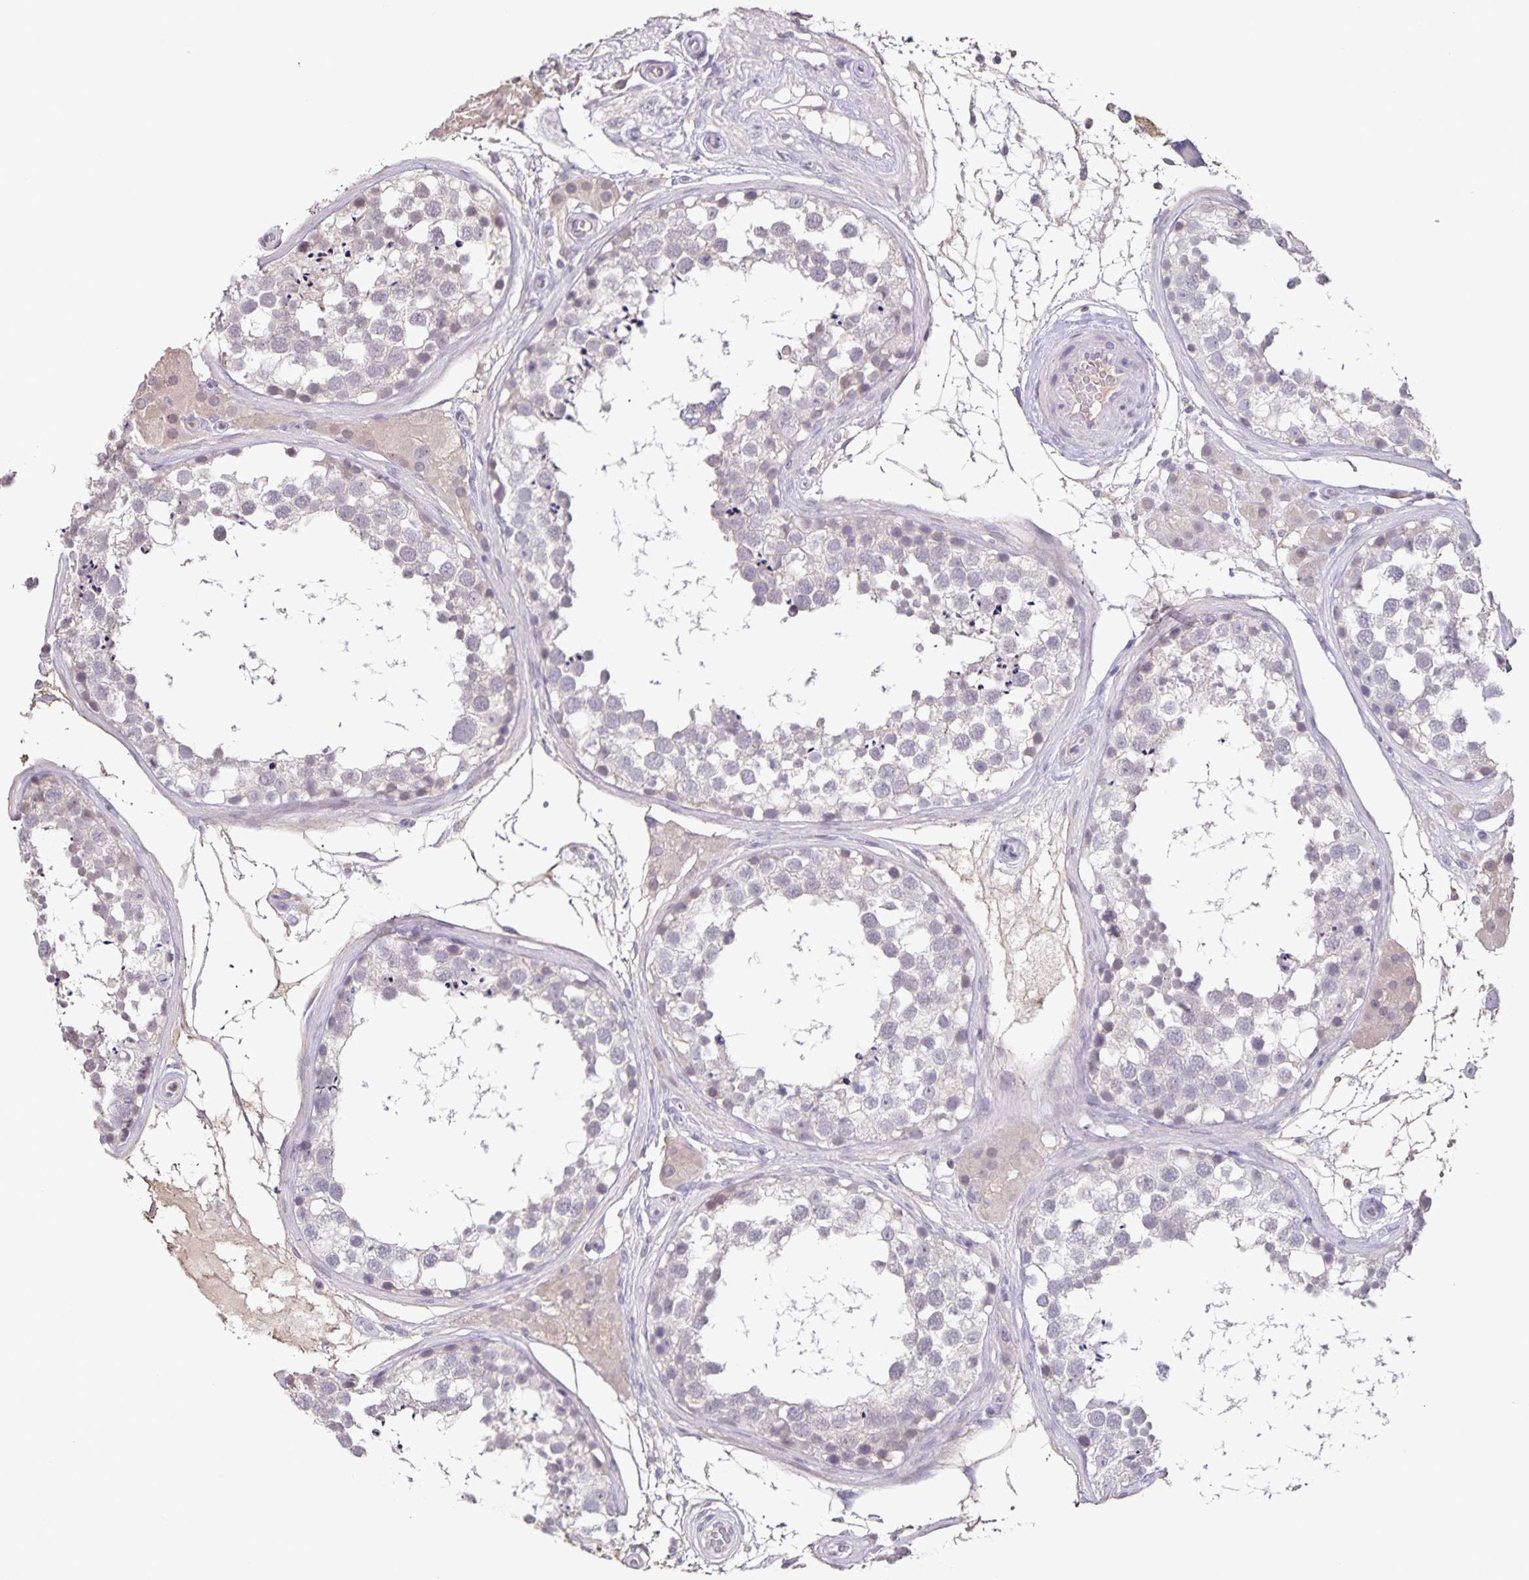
{"staining": {"intensity": "negative", "quantity": "none", "location": "none"}, "tissue": "testis", "cell_type": "Cells in seminiferous ducts", "image_type": "normal", "snomed": [{"axis": "morphology", "description": "Normal tissue, NOS"}, {"axis": "morphology", "description": "Seminoma, NOS"}, {"axis": "topography", "description": "Testis"}], "caption": "This is an immunohistochemistry image of unremarkable testis. There is no positivity in cells in seminiferous ducts.", "gene": "INSL5", "patient": {"sex": "male", "age": 65}}